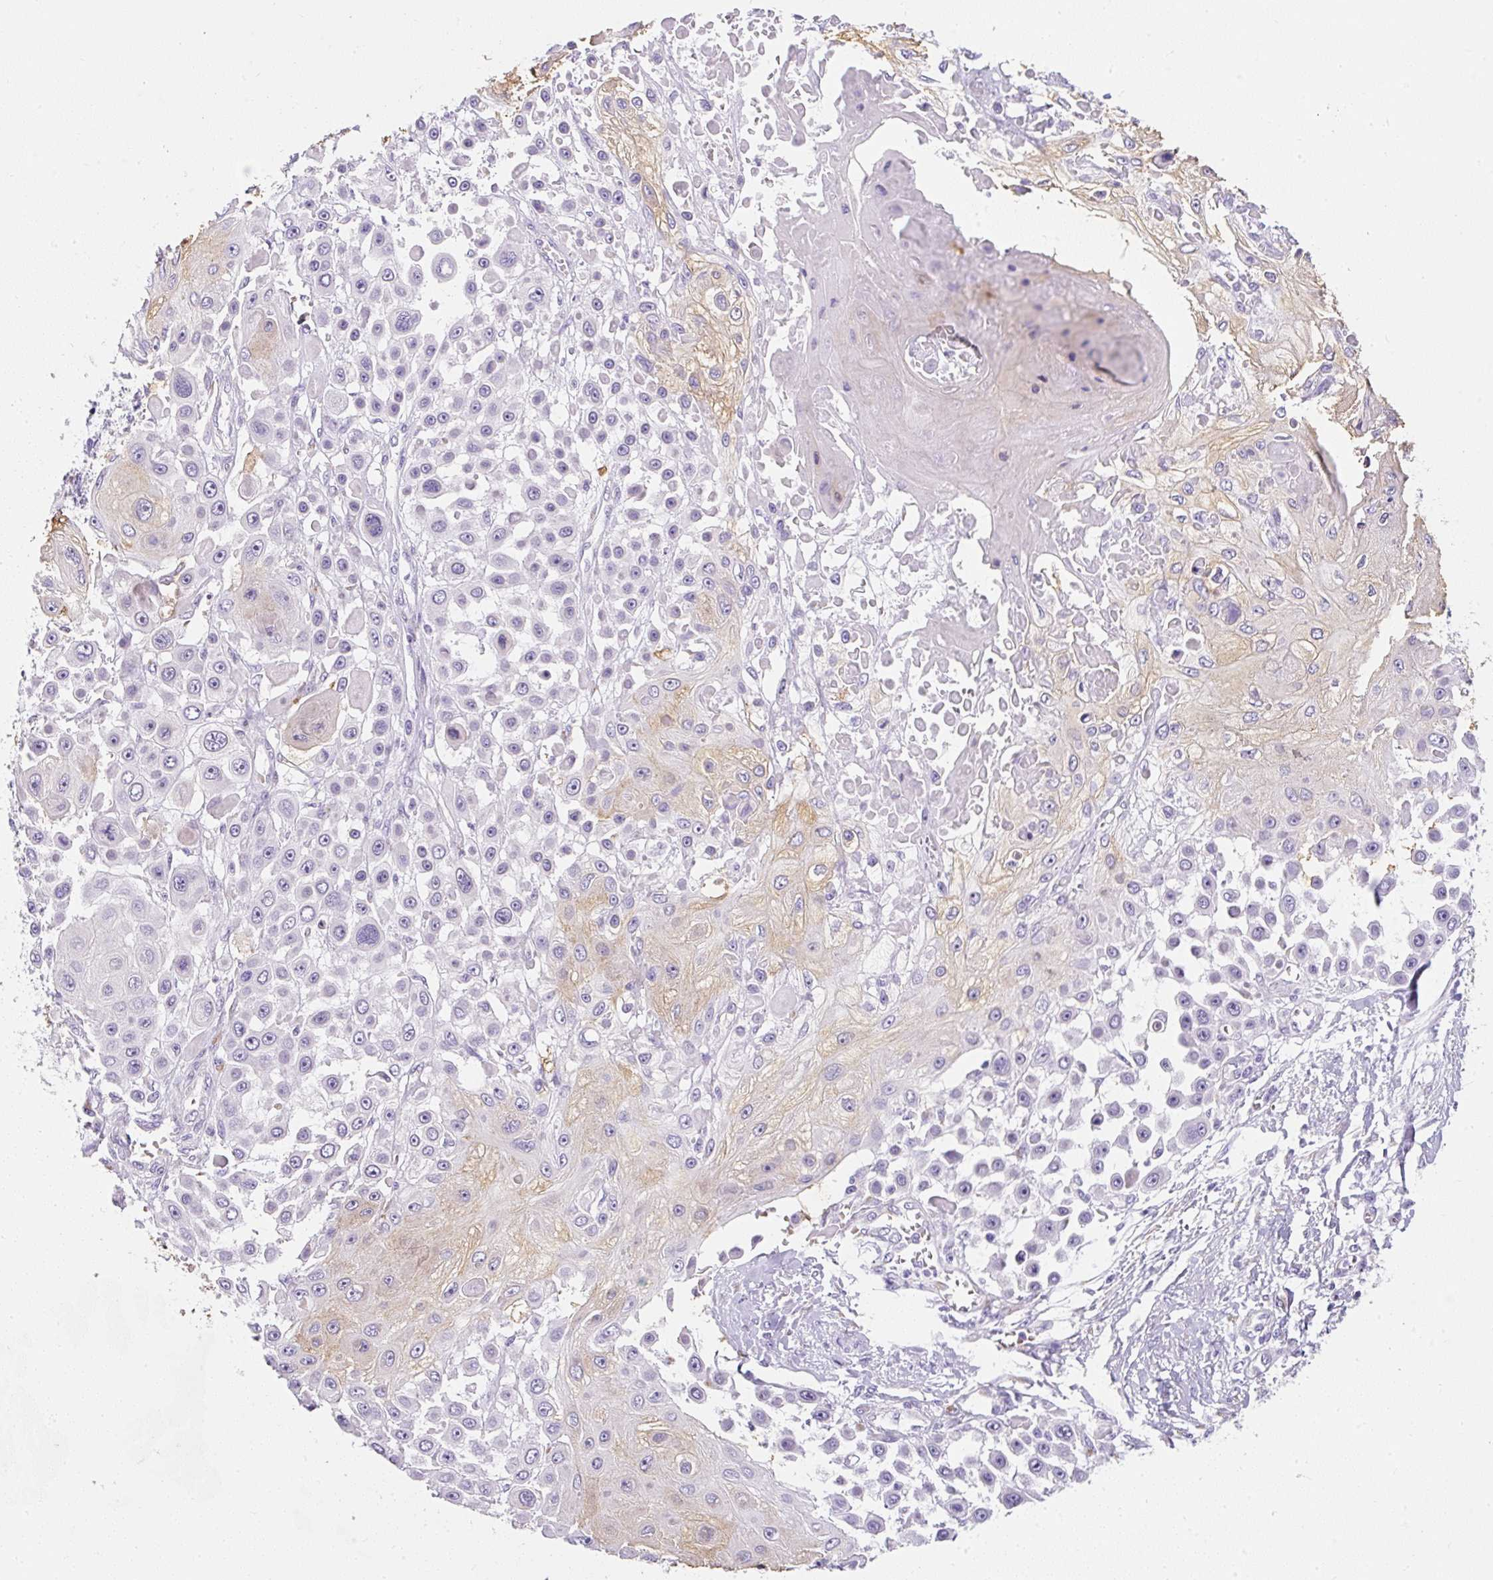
{"staining": {"intensity": "weak", "quantity": "<25%", "location": "cytoplasmic/membranous"}, "tissue": "skin cancer", "cell_type": "Tumor cells", "image_type": "cancer", "snomed": [{"axis": "morphology", "description": "Squamous cell carcinoma, NOS"}, {"axis": "topography", "description": "Skin"}], "caption": "A micrograph of skin cancer stained for a protein reveals no brown staining in tumor cells.", "gene": "DTX4", "patient": {"sex": "male", "age": 67}}